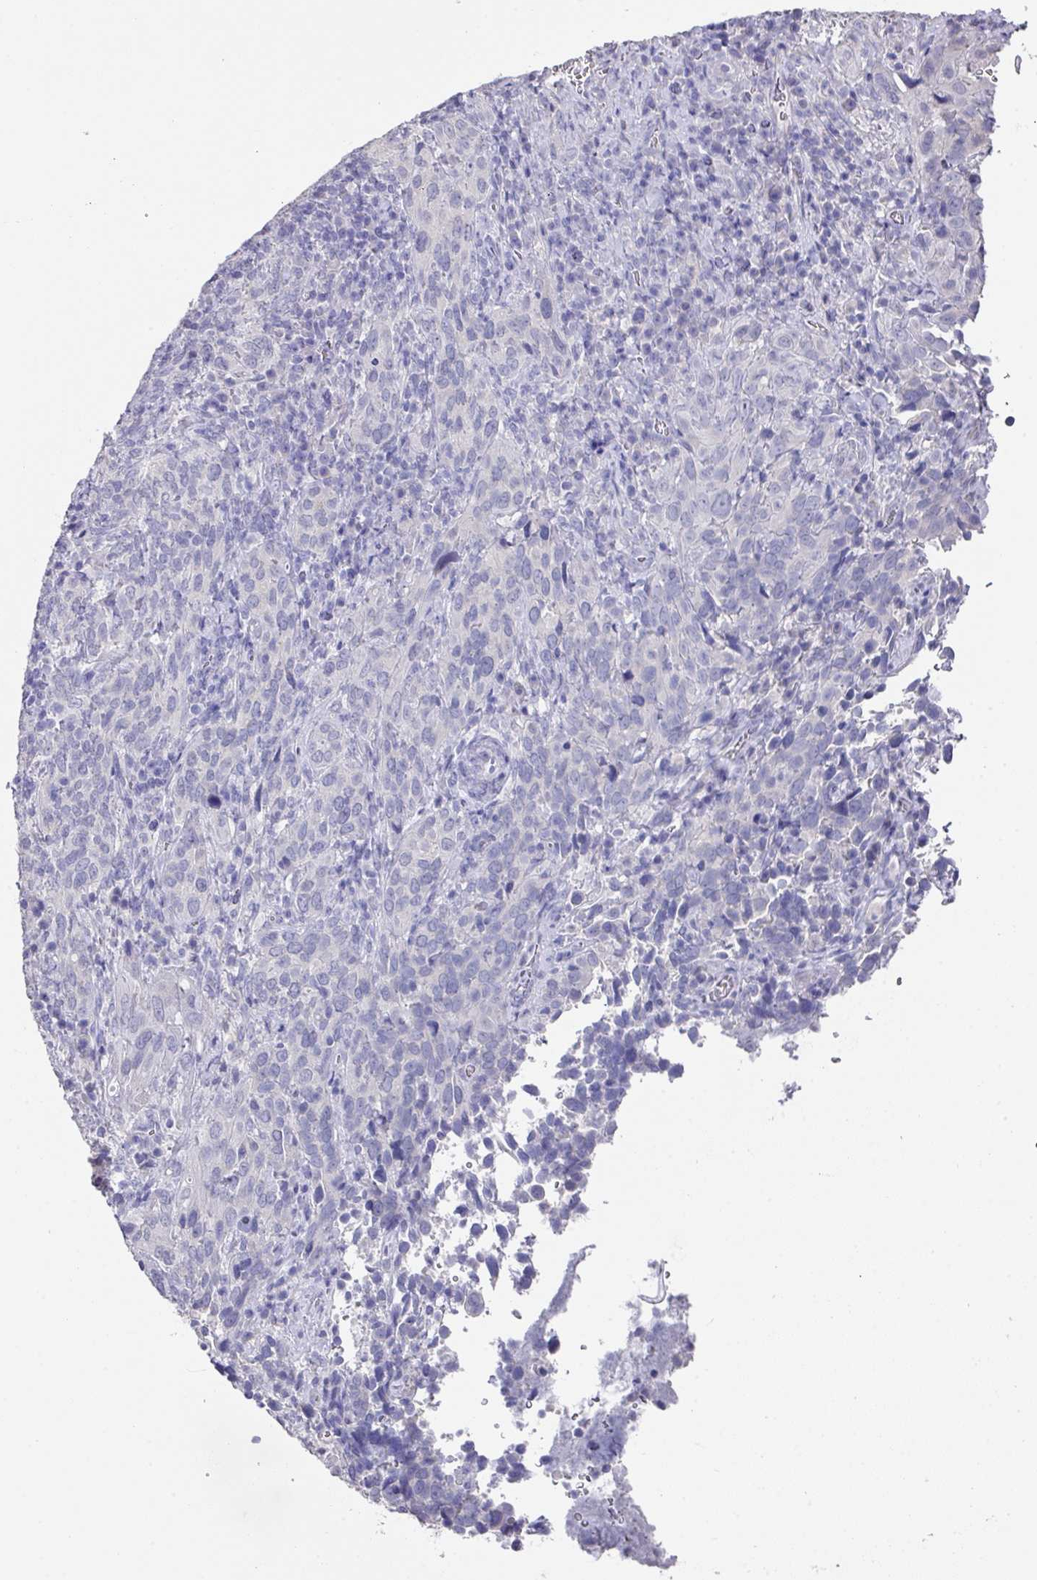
{"staining": {"intensity": "negative", "quantity": "none", "location": "none"}, "tissue": "cervical cancer", "cell_type": "Tumor cells", "image_type": "cancer", "snomed": [{"axis": "morphology", "description": "Squamous cell carcinoma, NOS"}, {"axis": "topography", "description": "Cervix"}], "caption": "An immunohistochemistry photomicrograph of cervical cancer is shown. There is no staining in tumor cells of cervical cancer. (DAB (3,3'-diaminobenzidine) immunohistochemistry with hematoxylin counter stain).", "gene": "DAZL", "patient": {"sex": "female", "age": 51}}